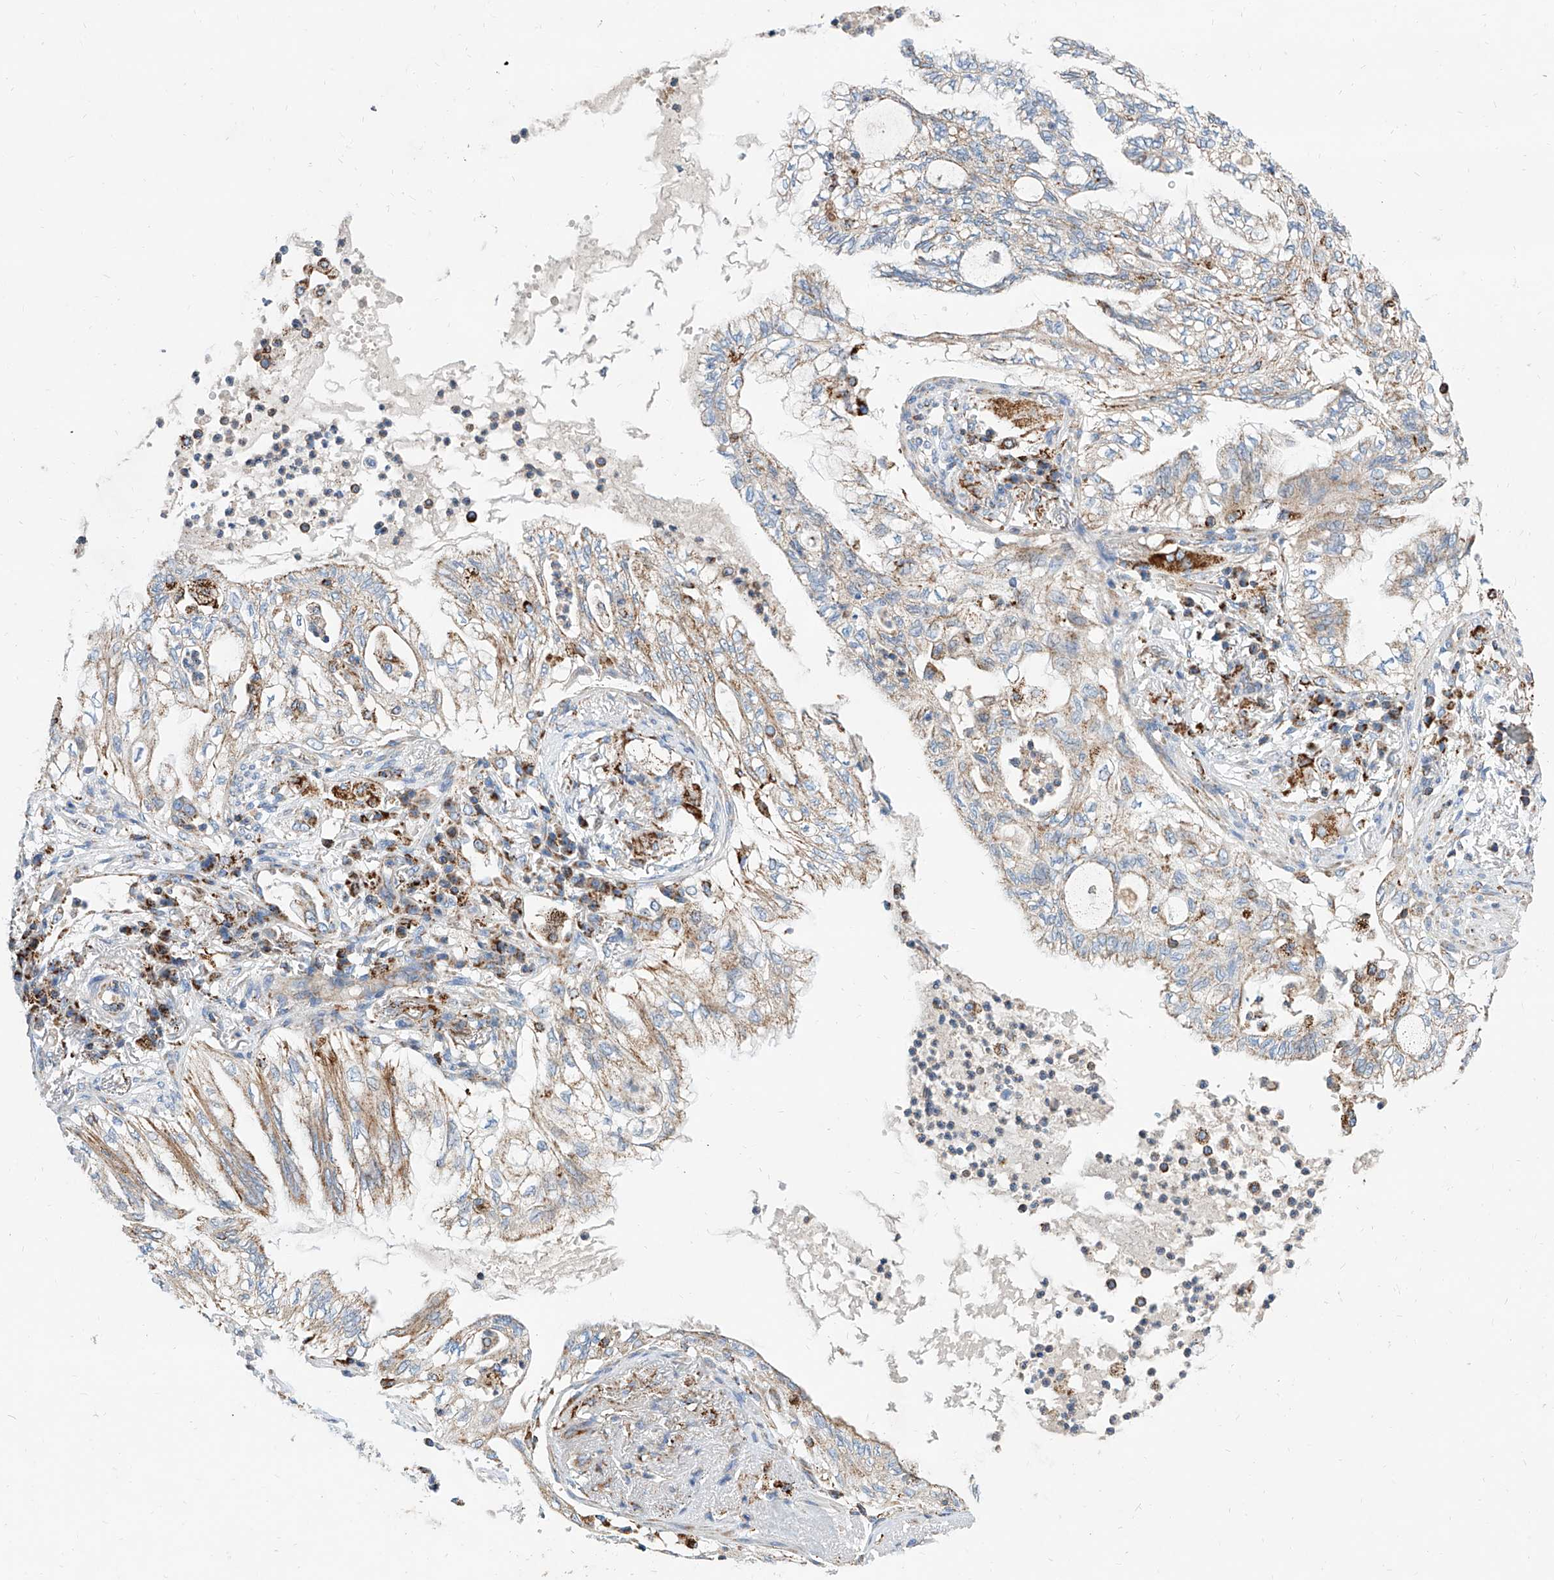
{"staining": {"intensity": "weak", "quantity": ">75%", "location": "cytoplasmic/membranous"}, "tissue": "lung cancer", "cell_type": "Tumor cells", "image_type": "cancer", "snomed": [{"axis": "morphology", "description": "Adenocarcinoma, NOS"}, {"axis": "topography", "description": "Lung"}], "caption": "DAB immunohistochemical staining of adenocarcinoma (lung) exhibits weak cytoplasmic/membranous protein positivity in about >75% of tumor cells.", "gene": "CPNE5", "patient": {"sex": "female", "age": 70}}